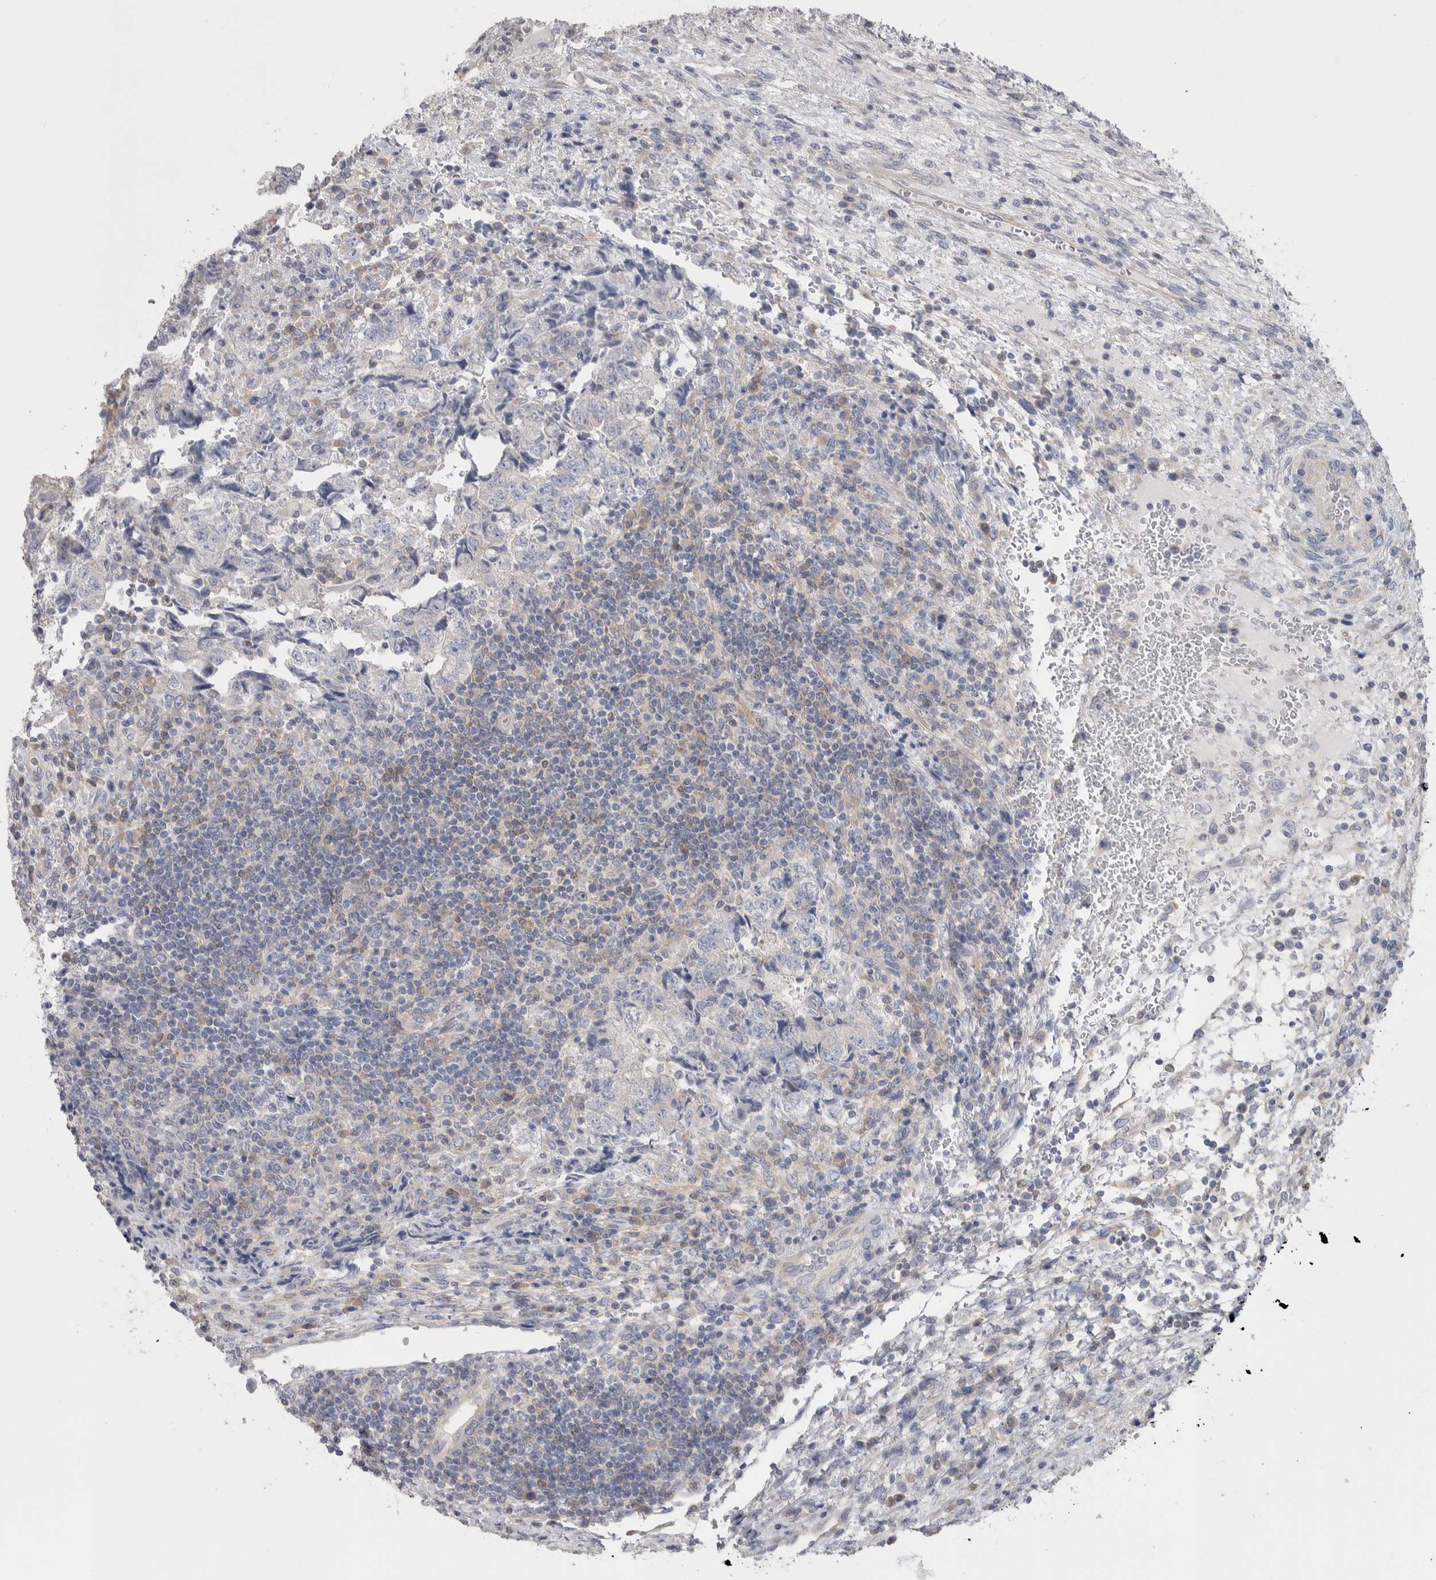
{"staining": {"intensity": "negative", "quantity": "none", "location": "none"}, "tissue": "testis cancer", "cell_type": "Tumor cells", "image_type": "cancer", "snomed": [{"axis": "morphology", "description": "Normal tissue, NOS"}, {"axis": "morphology", "description": "Carcinoma, Embryonal, NOS"}, {"axis": "topography", "description": "Testis"}], "caption": "Tumor cells are negative for protein expression in human testis cancer. (DAB immunohistochemistry (IHC) visualized using brightfield microscopy, high magnification).", "gene": "GPHN", "patient": {"sex": "male", "age": 36}}